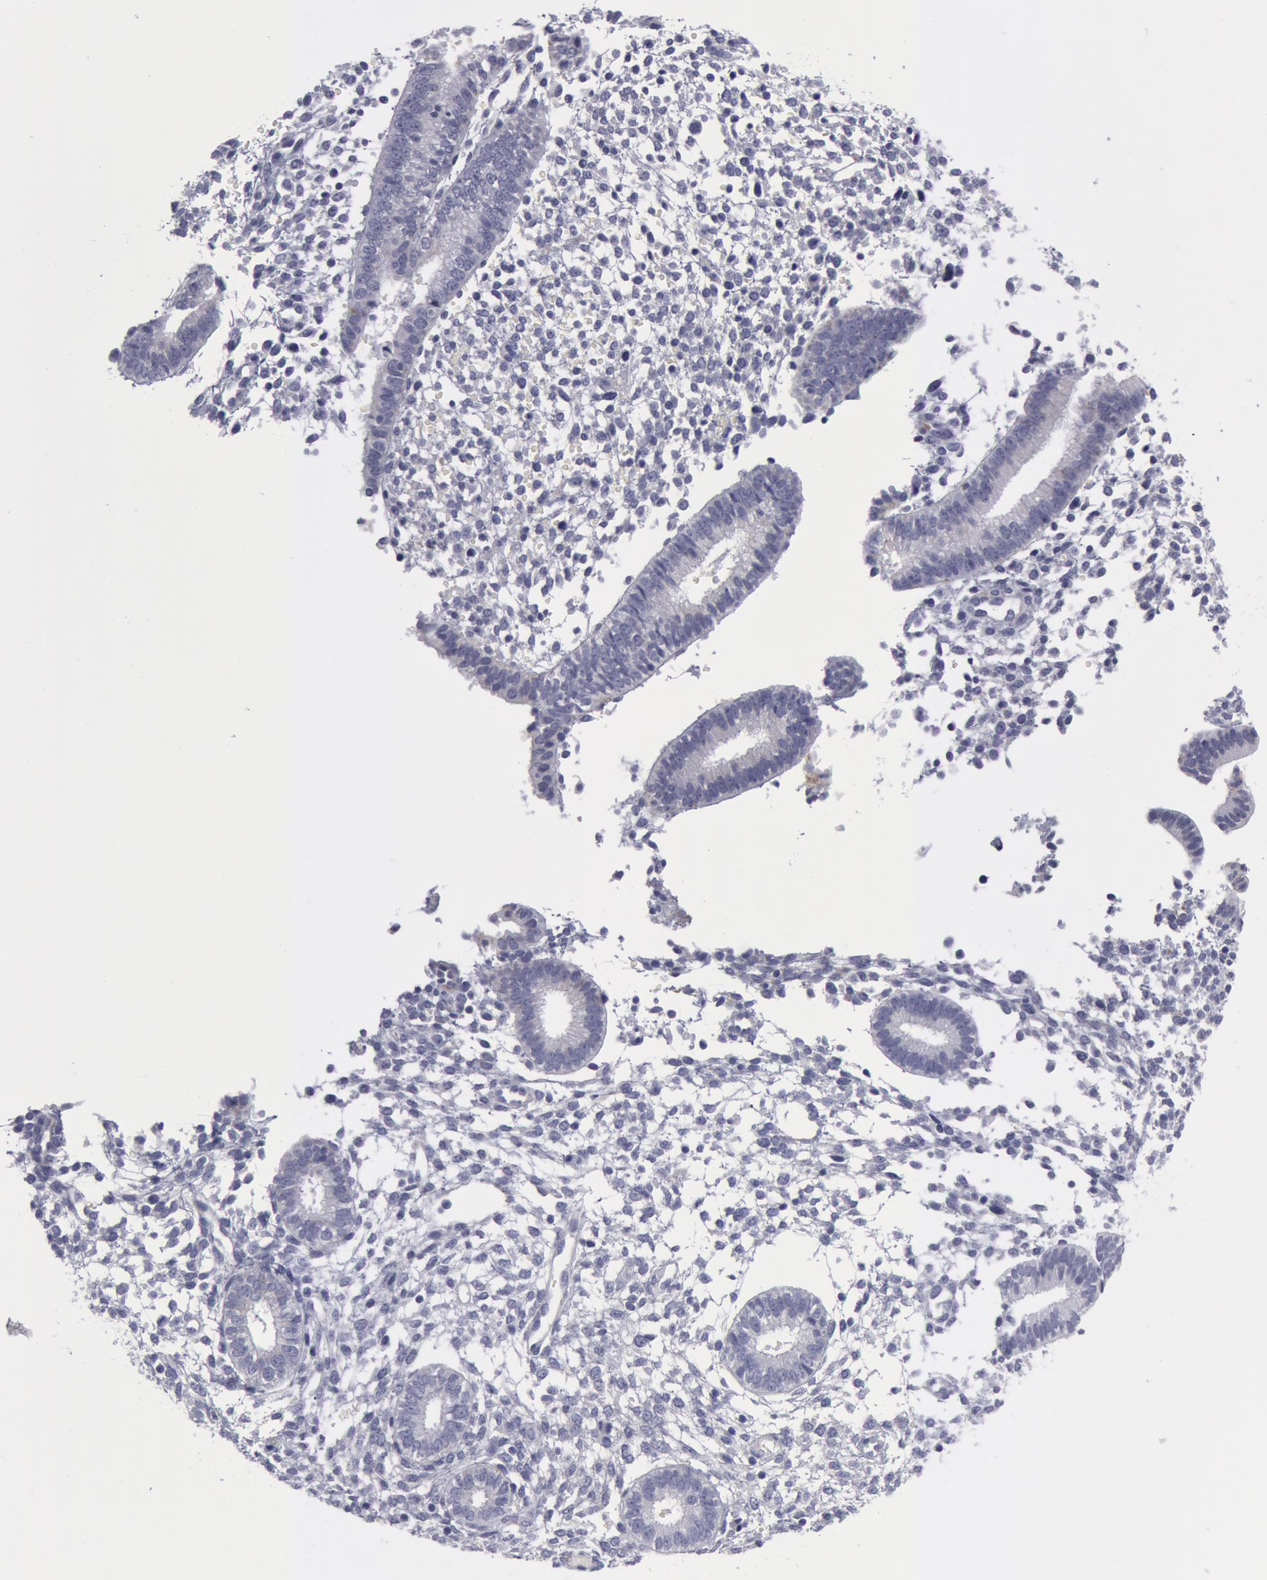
{"staining": {"intensity": "negative", "quantity": "none", "location": "none"}, "tissue": "endometrium", "cell_type": "Cells in endometrial stroma", "image_type": "normal", "snomed": [{"axis": "morphology", "description": "Normal tissue, NOS"}, {"axis": "topography", "description": "Endometrium"}], "caption": "This is a image of immunohistochemistry (IHC) staining of unremarkable endometrium, which shows no staining in cells in endometrial stroma.", "gene": "SMC1B", "patient": {"sex": "female", "age": 35}}